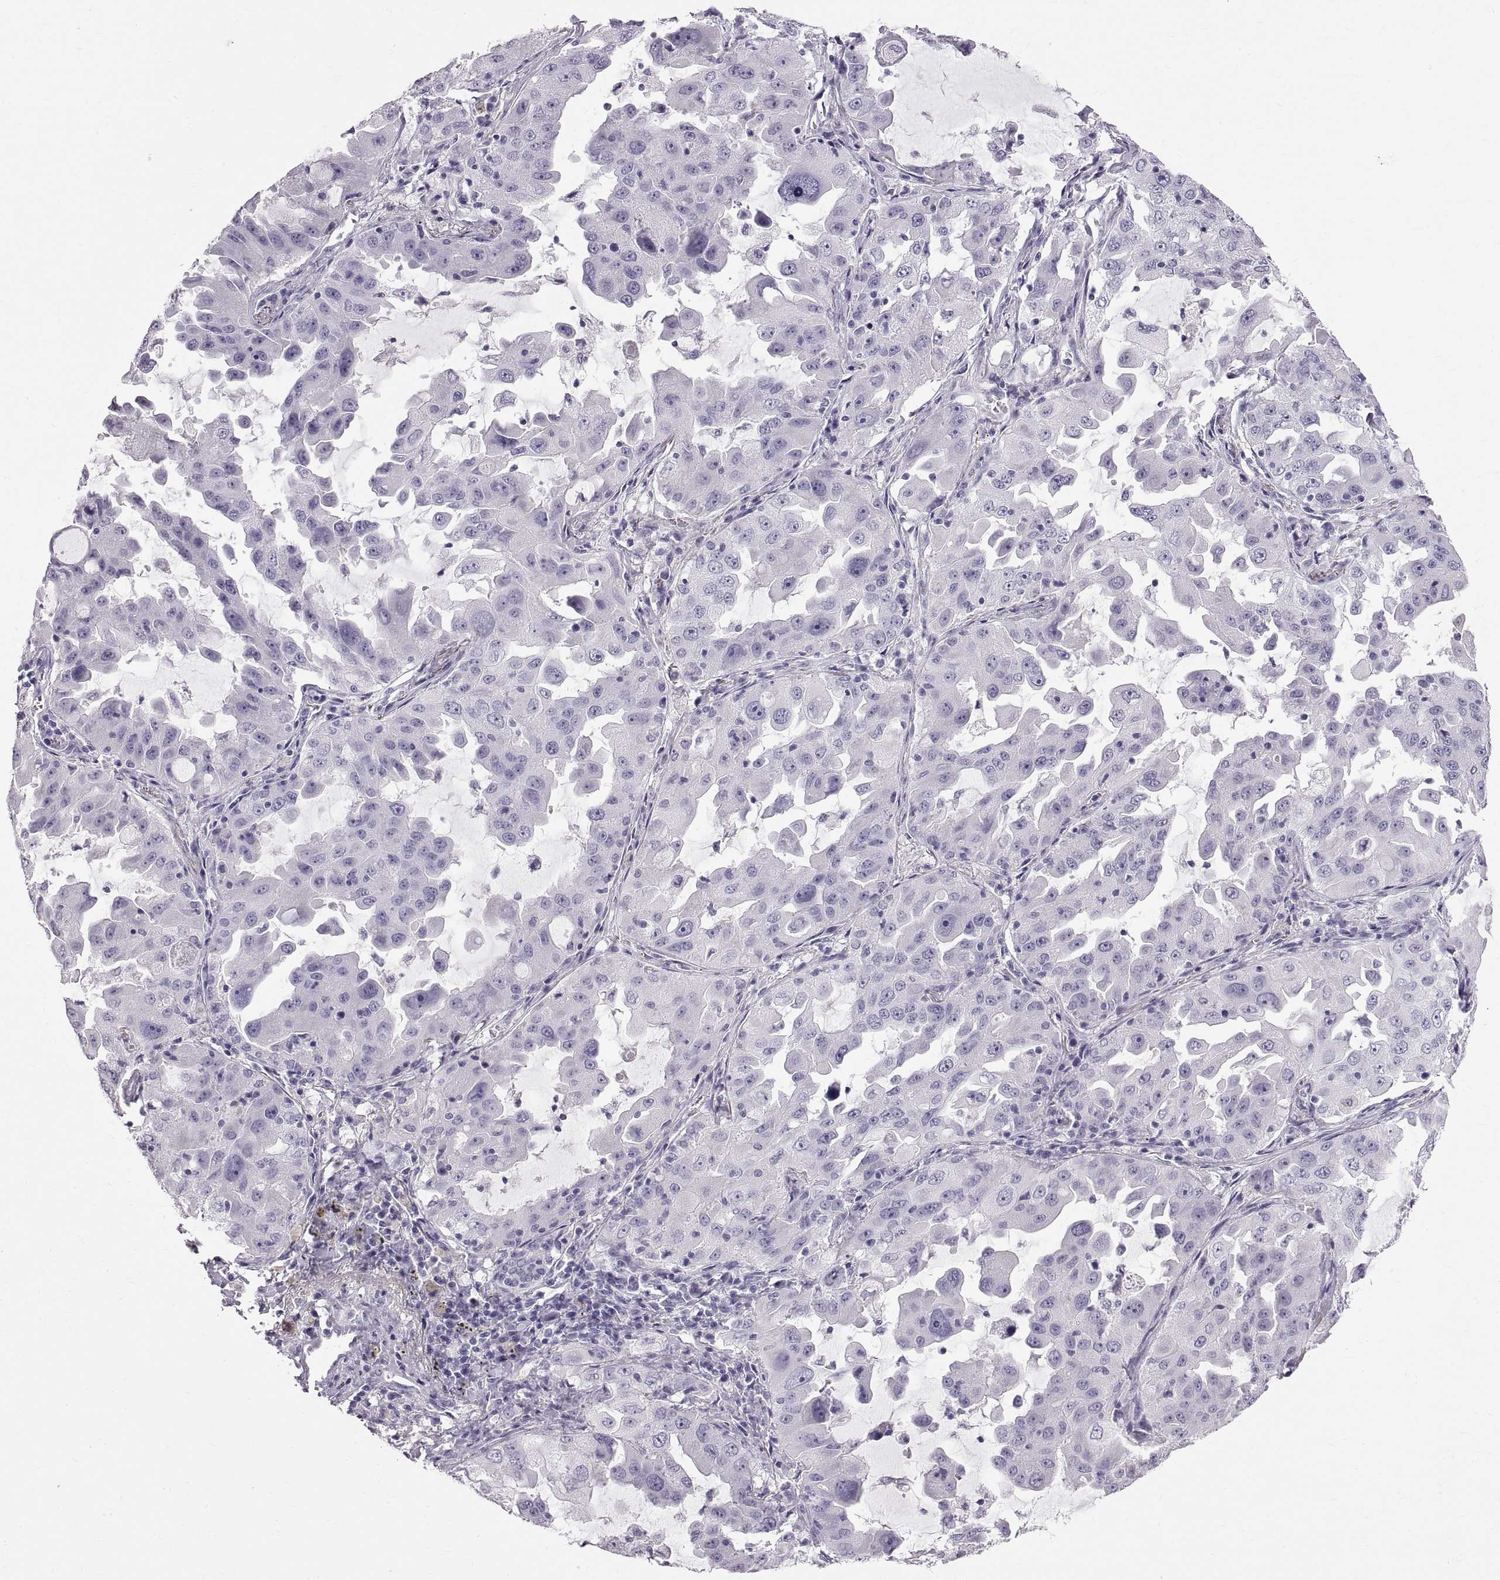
{"staining": {"intensity": "negative", "quantity": "none", "location": "none"}, "tissue": "lung cancer", "cell_type": "Tumor cells", "image_type": "cancer", "snomed": [{"axis": "morphology", "description": "Adenocarcinoma, NOS"}, {"axis": "topography", "description": "Lung"}], "caption": "Tumor cells show no significant staining in lung adenocarcinoma.", "gene": "WFDC8", "patient": {"sex": "female", "age": 61}}